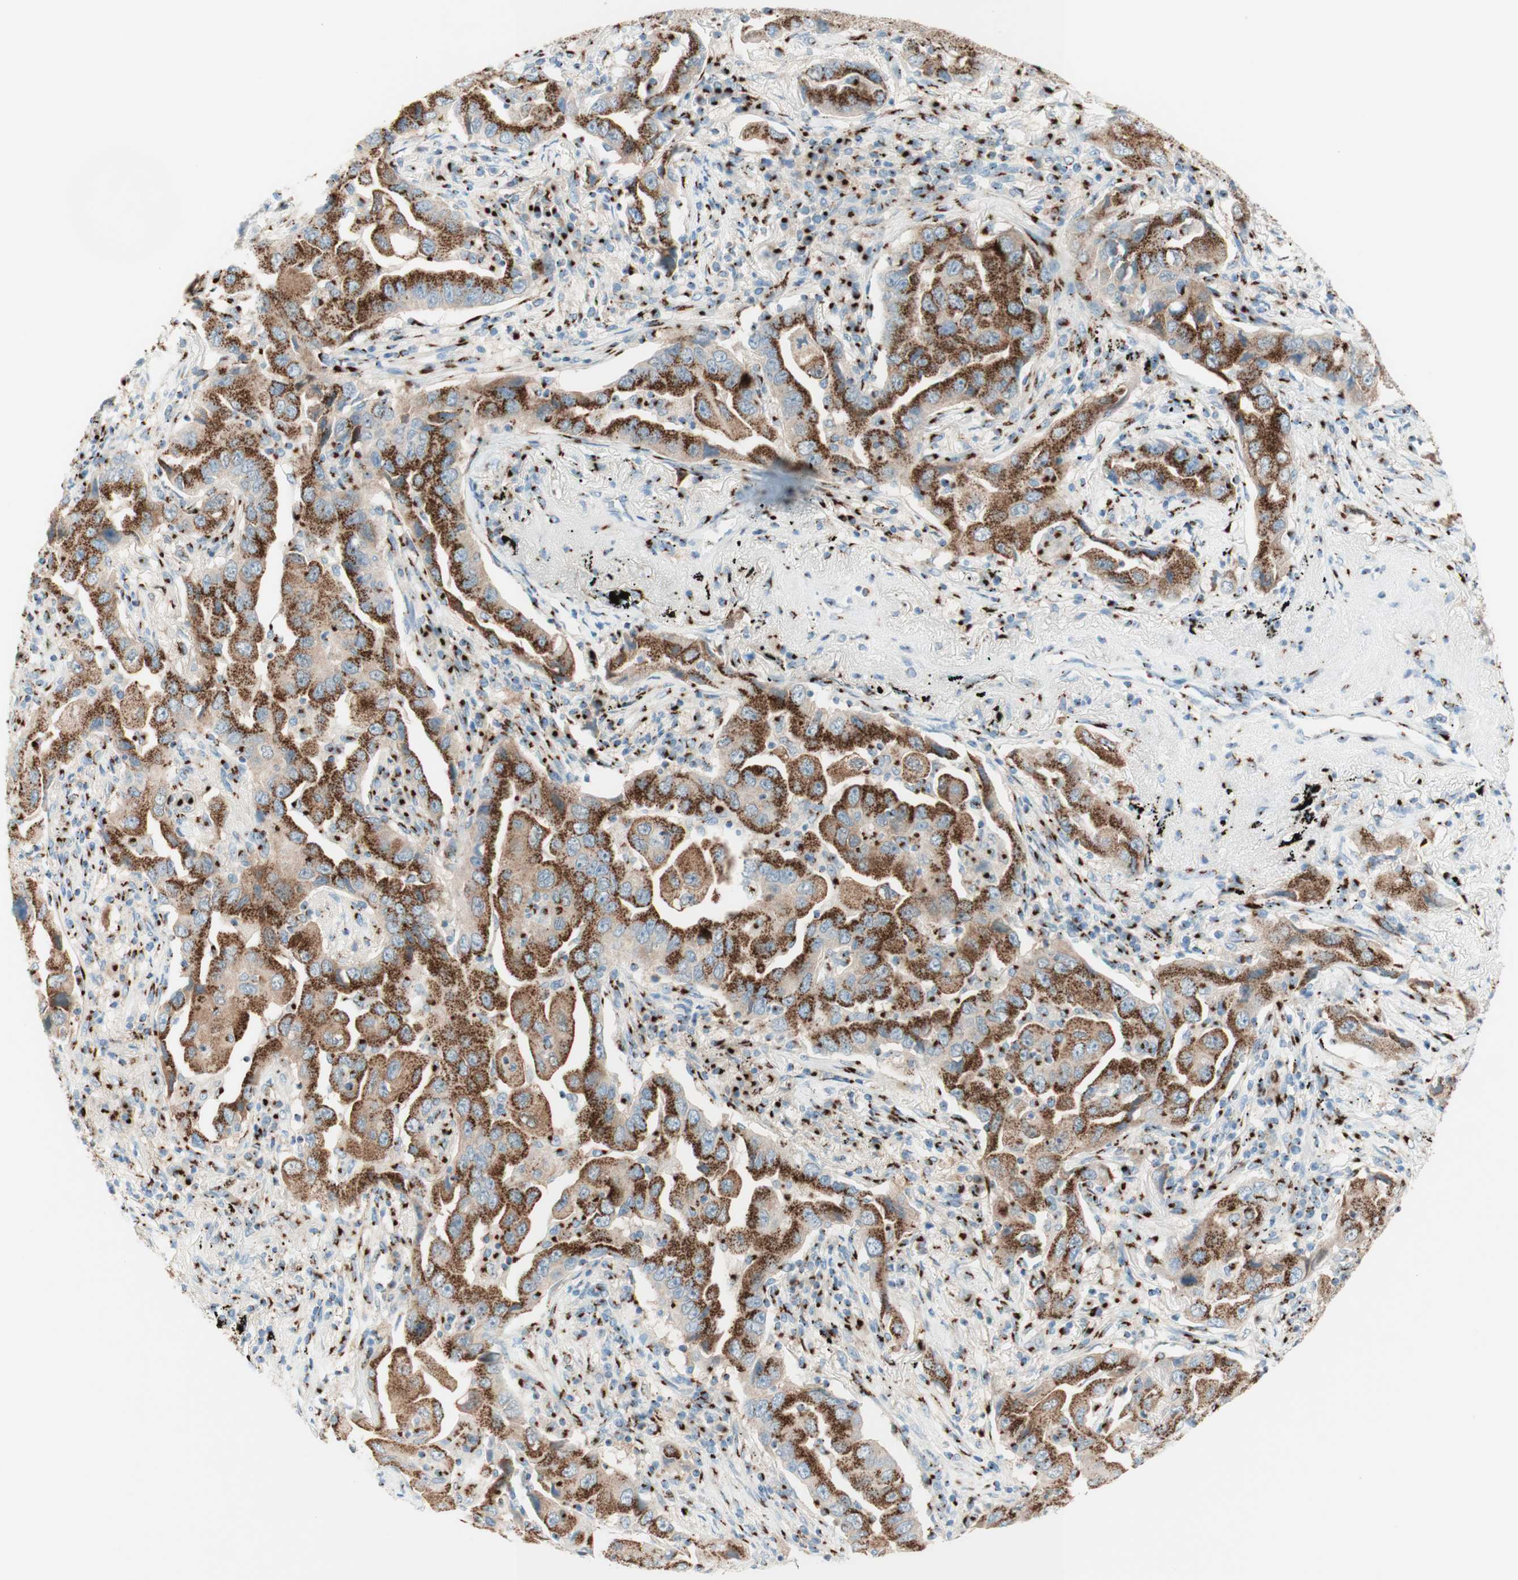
{"staining": {"intensity": "strong", "quantity": ">75%", "location": "cytoplasmic/membranous"}, "tissue": "lung cancer", "cell_type": "Tumor cells", "image_type": "cancer", "snomed": [{"axis": "morphology", "description": "Adenocarcinoma, NOS"}, {"axis": "topography", "description": "Lung"}], "caption": "An image of lung cancer stained for a protein exhibits strong cytoplasmic/membranous brown staining in tumor cells.", "gene": "GOLGB1", "patient": {"sex": "female", "age": 65}}